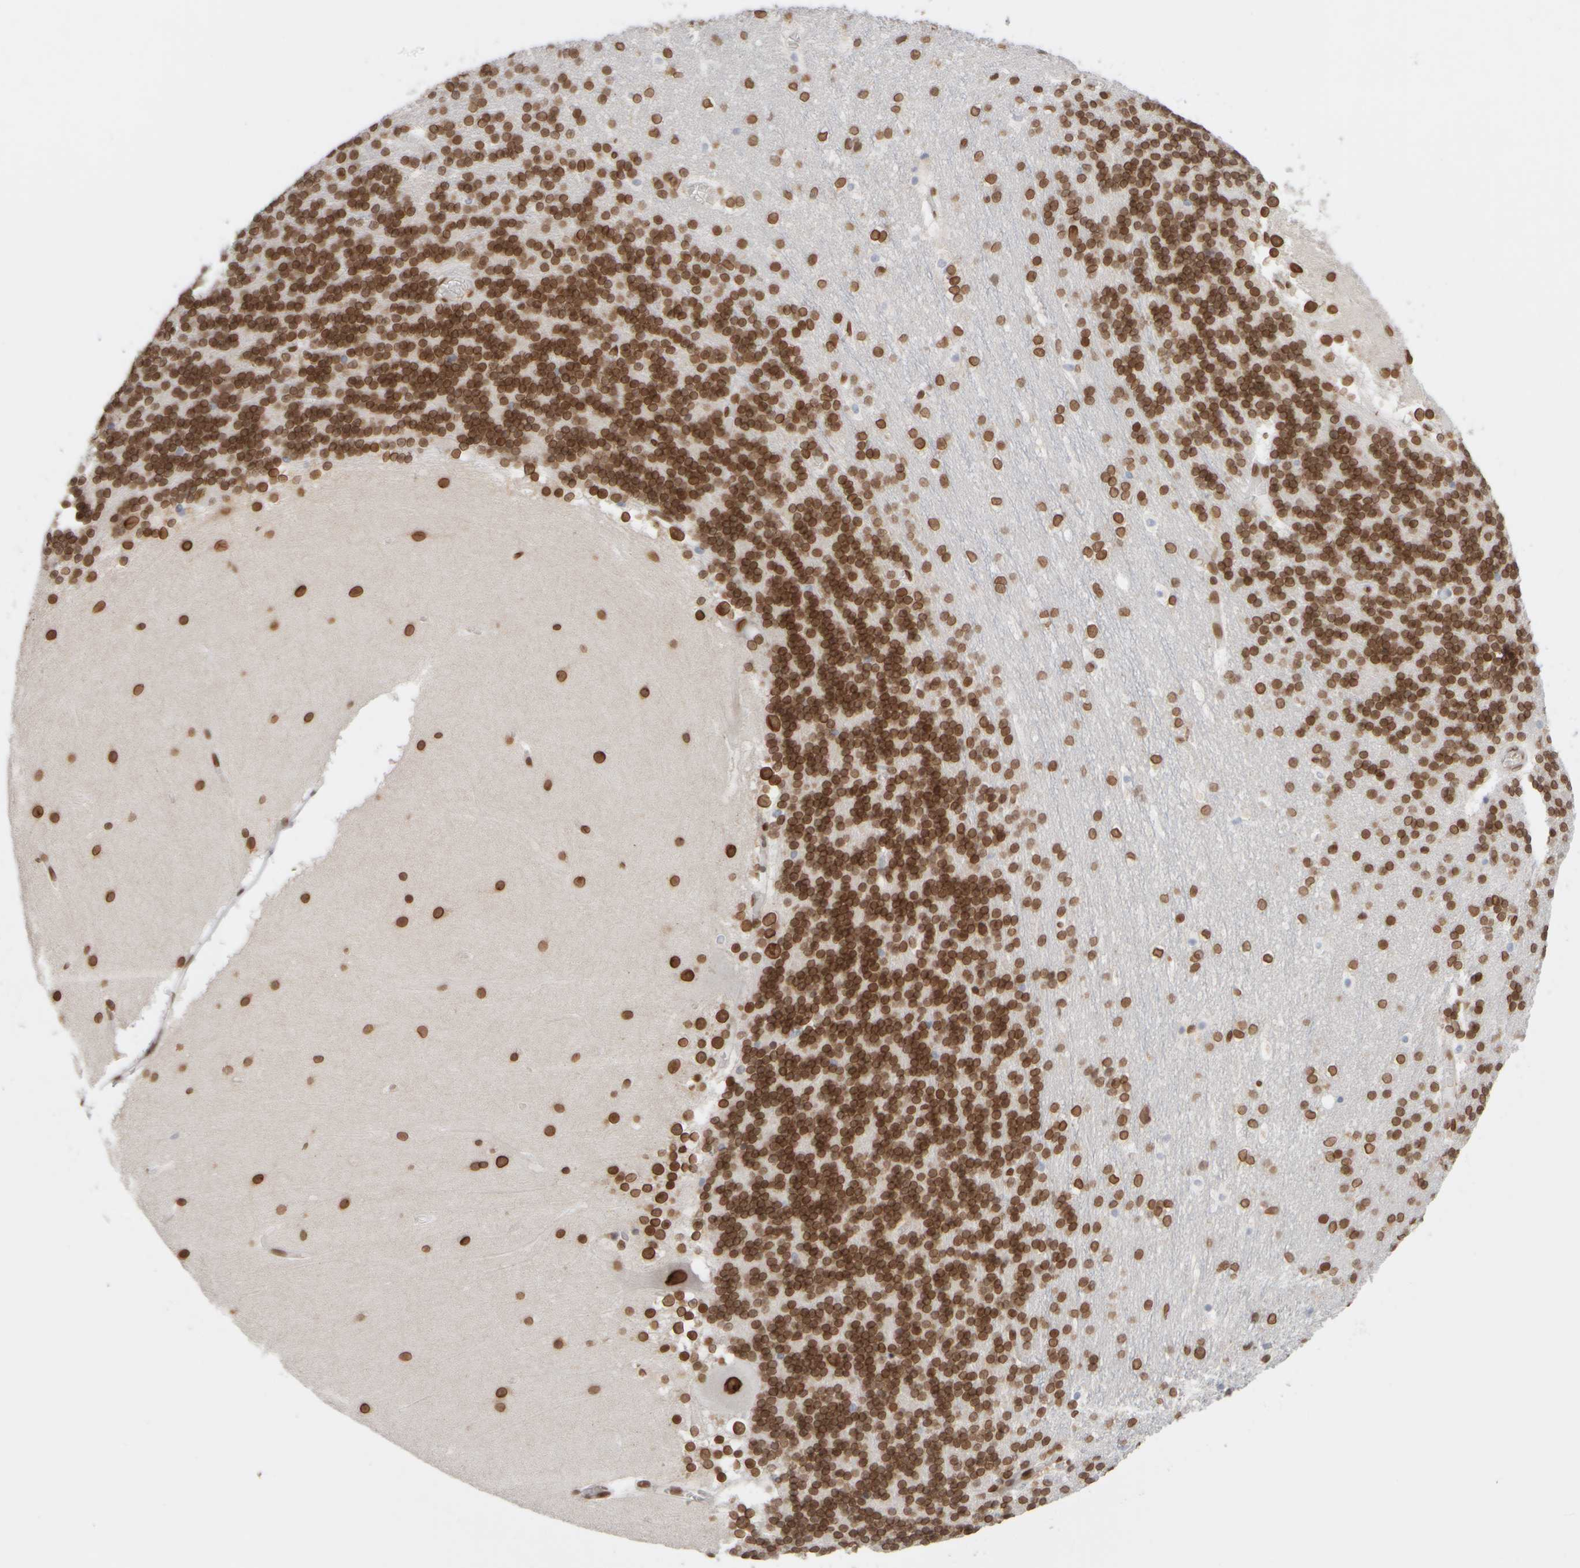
{"staining": {"intensity": "strong", "quantity": ">75%", "location": "cytoplasmic/membranous,nuclear"}, "tissue": "cerebellum", "cell_type": "Cells in granular layer", "image_type": "normal", "snomed": [{"axis": "morphology", "description": "Normal tissue, NOS"}, {"axis": "topography", "description": "Cerebellum"}], "caption": "Immunohistochemistry photomicrograph of normal cerebellum: cerebellum stained using immunohistochemistry demonstrates high levels of strong protein expression localized specifically in the cytoplasmic/membranous,nuclear of cells in granular layer, appearing as a cytoplasmic/membranous,nuclear brown color.", "gene": "ZC3HC1", "patient": {"sex": "female", "age": 19}}